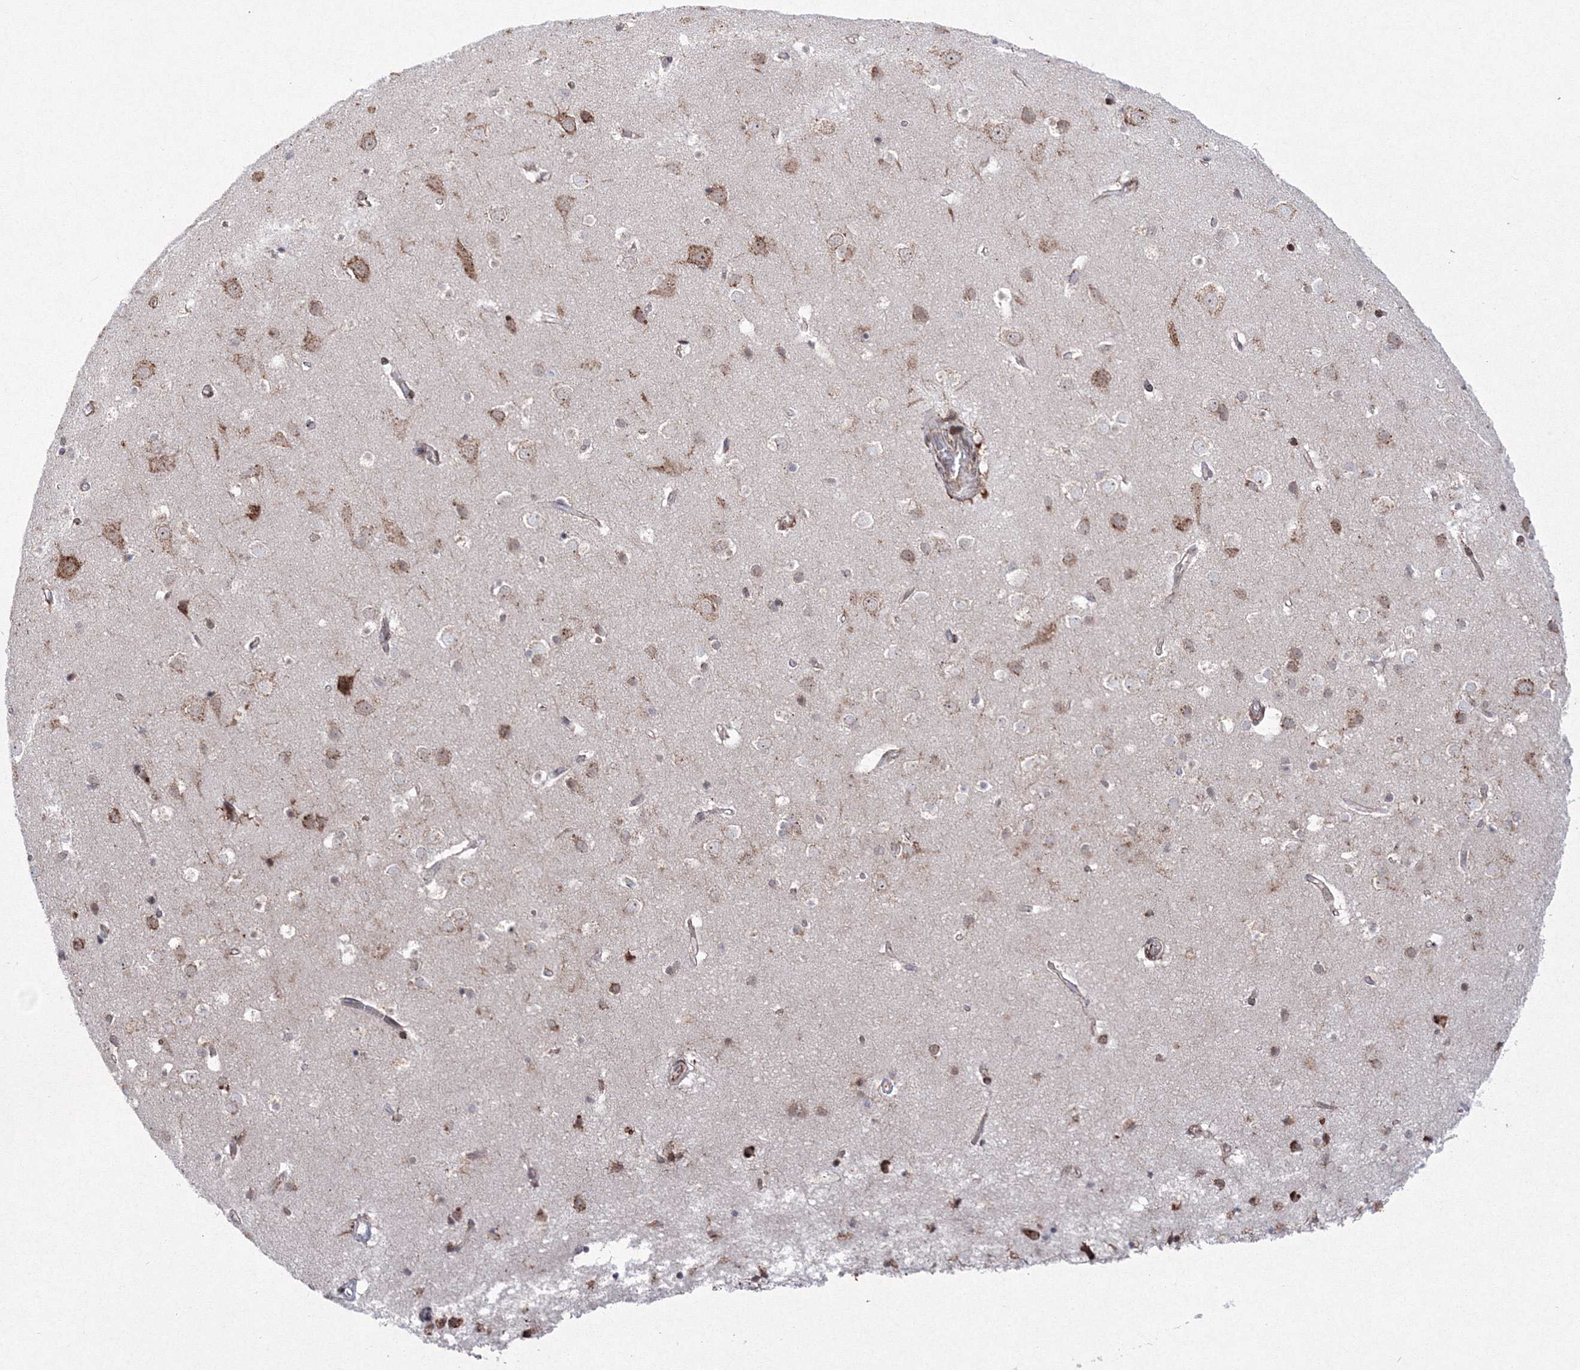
{"staining": {"intensity": "weak", "quantity": ">75%", "location": "cytoplasmic/membranous"}, "tissue": "cerebral cortex", "cell_type": "Endothelial cells", "image_type": "normal", "snomed": [{"axis": "morphology", "description": "Normal tissue, NOS"}, {"axis": "topography", "description": "Cerebral cortex"}], "caption": "DAB (3,3'-diaminobenzidine) immunohistochemical staining of unremarkable cerebral cortex reveals weak cytoplasmic/membranous protein staining in about >75% of endothelial cells. Nuclei are stained in blue.", "gene": "EFCAB12", "patient": {"sex": "male", "age": 54}}